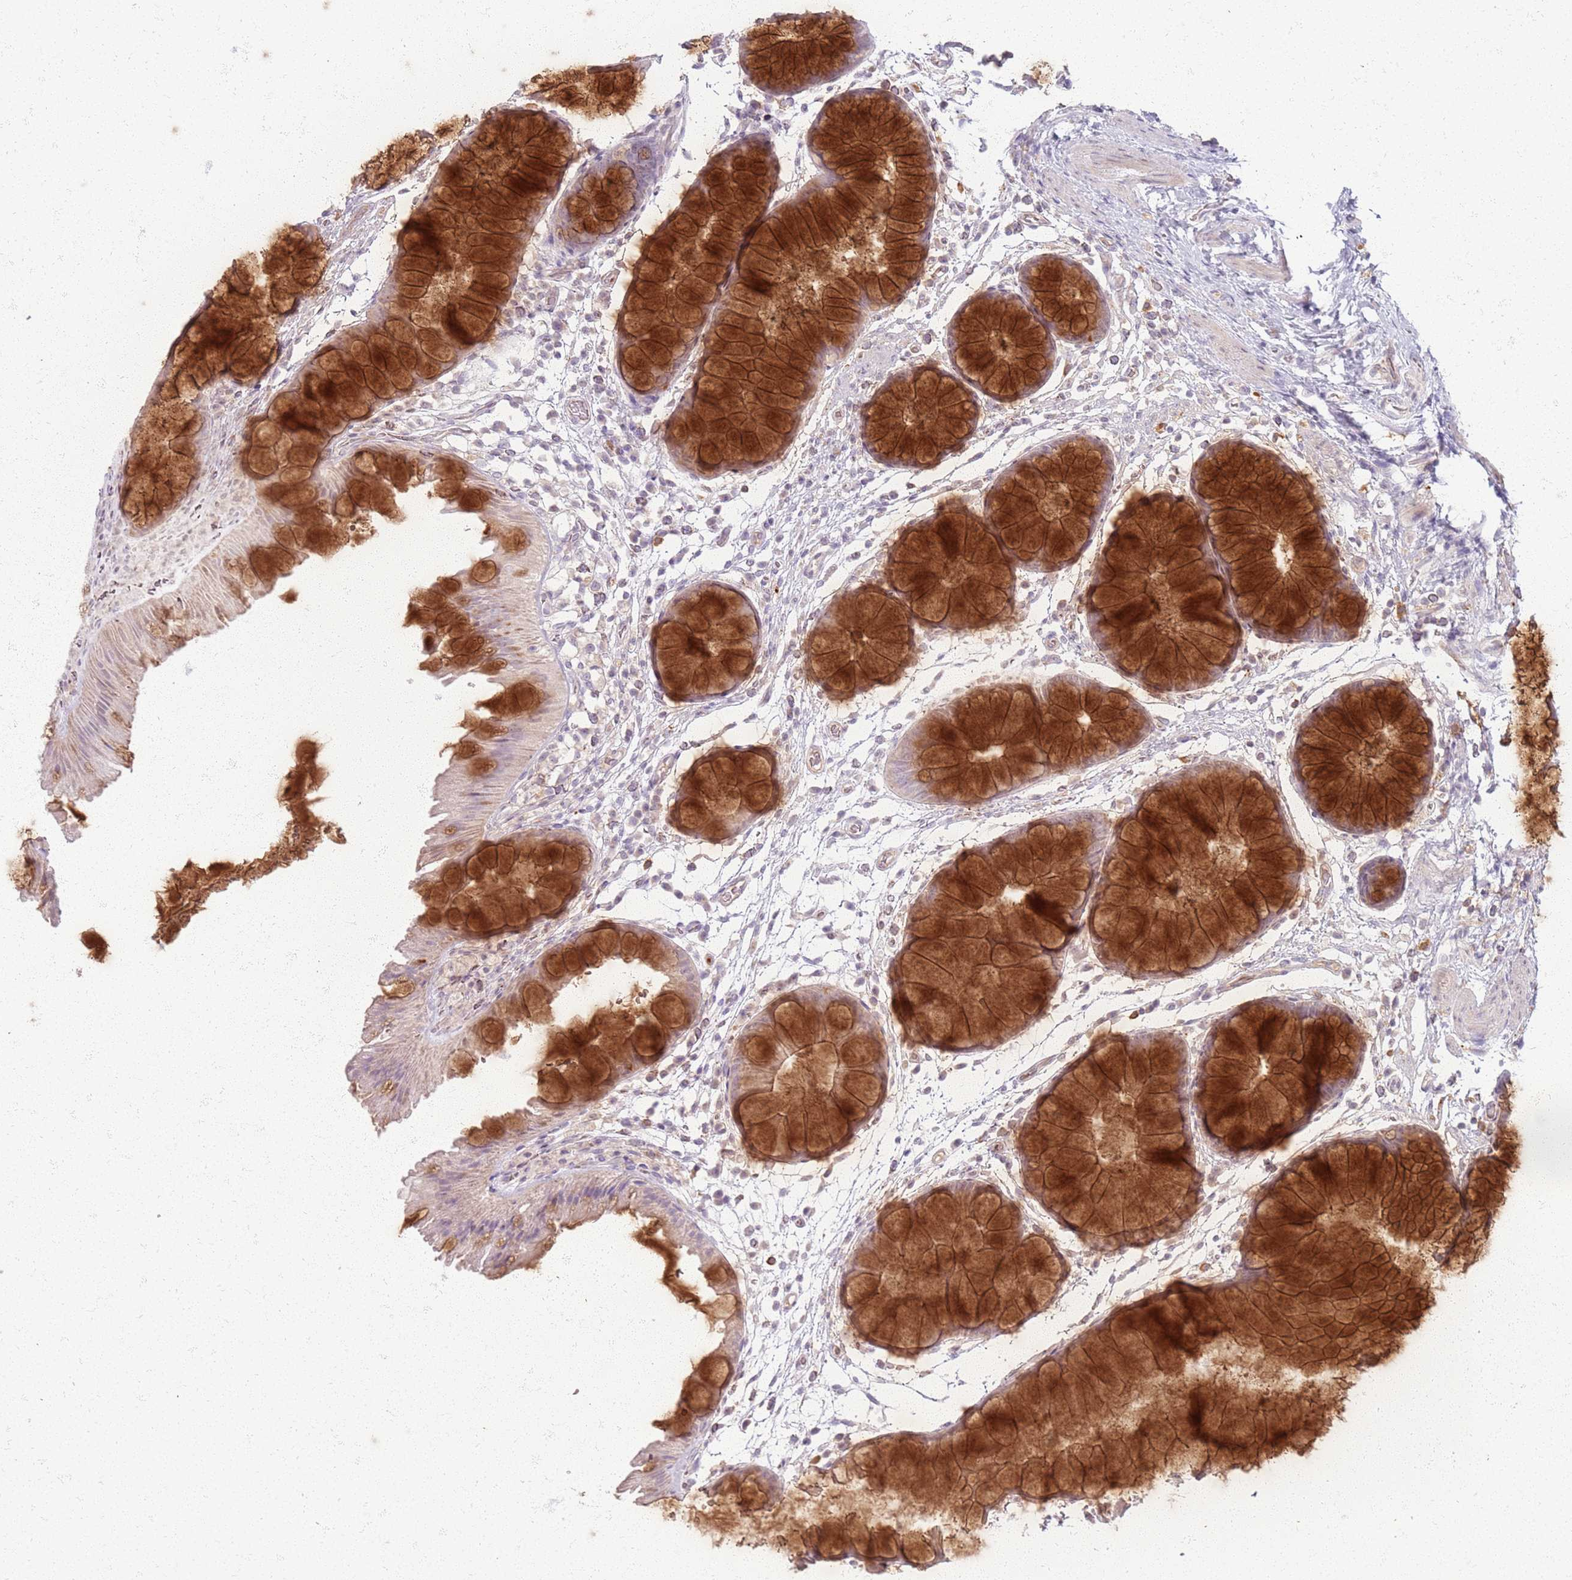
{"staining": {"intensity": "strong", "quantity": ">75%", "location": "cytoplasmic/membranous"}, "tissue": "colon", "cell_type": "Glandular cells", "image_type": "normal", "snomed": [{"axis": "morphology", "description": "Normal tissue, NOS"}, {"axis": "topography", "description": "Colon"}], "caption": "Immunohistochemical staining of unremarkable human colon shows high levels of strong cytoplasmic/membranous staining in about >75% of glandular cells. Nuclei are stained in blue.", "gene": "ZDHHC2", "patient": {"sex": "female", "age": 62}}